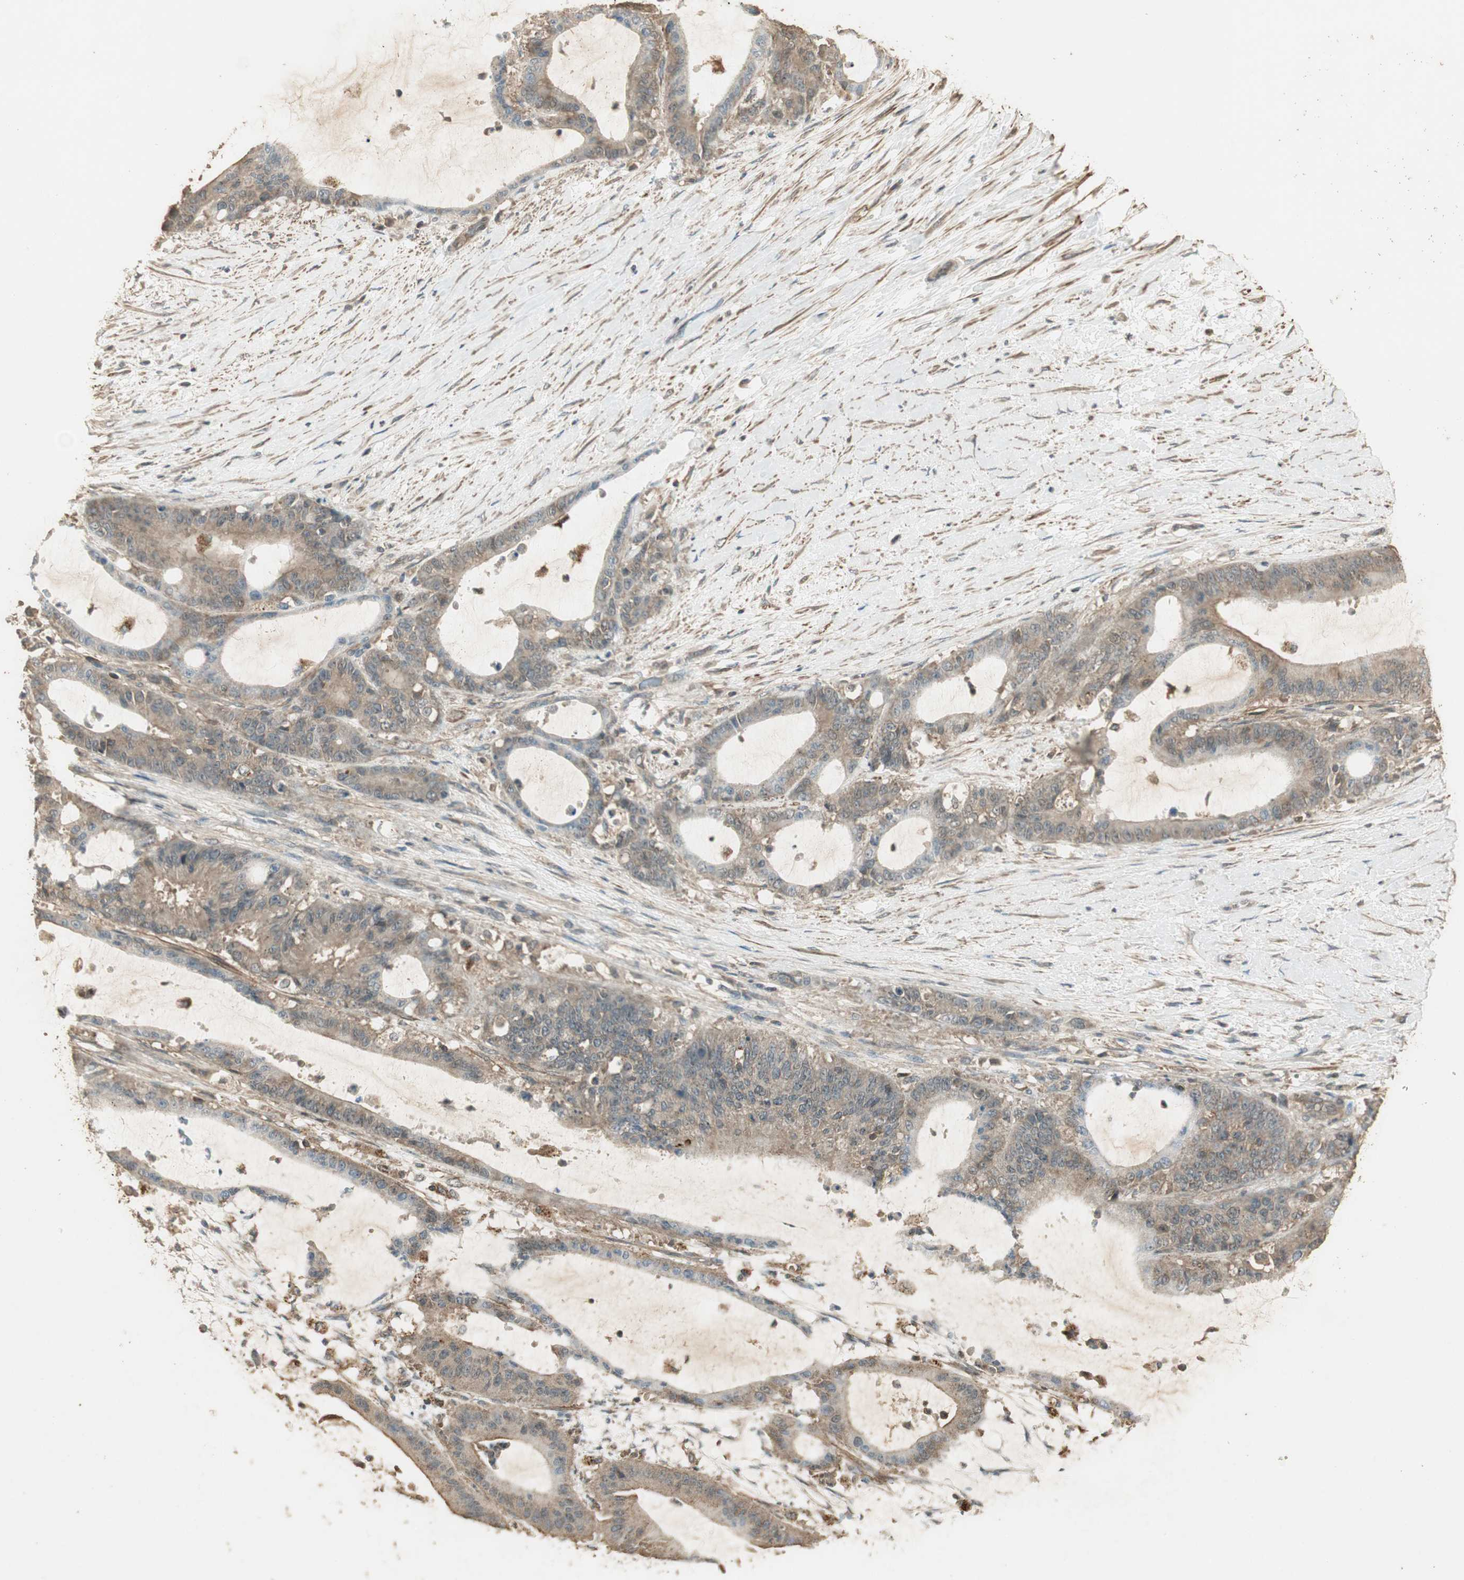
{"staining": {"intensity": "weak", "quantity": "<25%", "location": "cytoplasmic/membranous"}, "tissue": "liver cancer", "cell_type": "Tumor cells", "image_type": "cancer", "snomed": [{"axis": "morphology", "description": "Cholangiocarcinoma"}, {"axis": "topography", "description": "Liver"}], "caption": "Immunohistochemistry micrograph of neoplastic tissue: liver cholangiocarcinoma stained with DAB demonstrates no significant protein staining in tumor cells. Nuclei are stained in blue.", "gene": "USP2", "patient": {"sex": "female", "age": 73}}